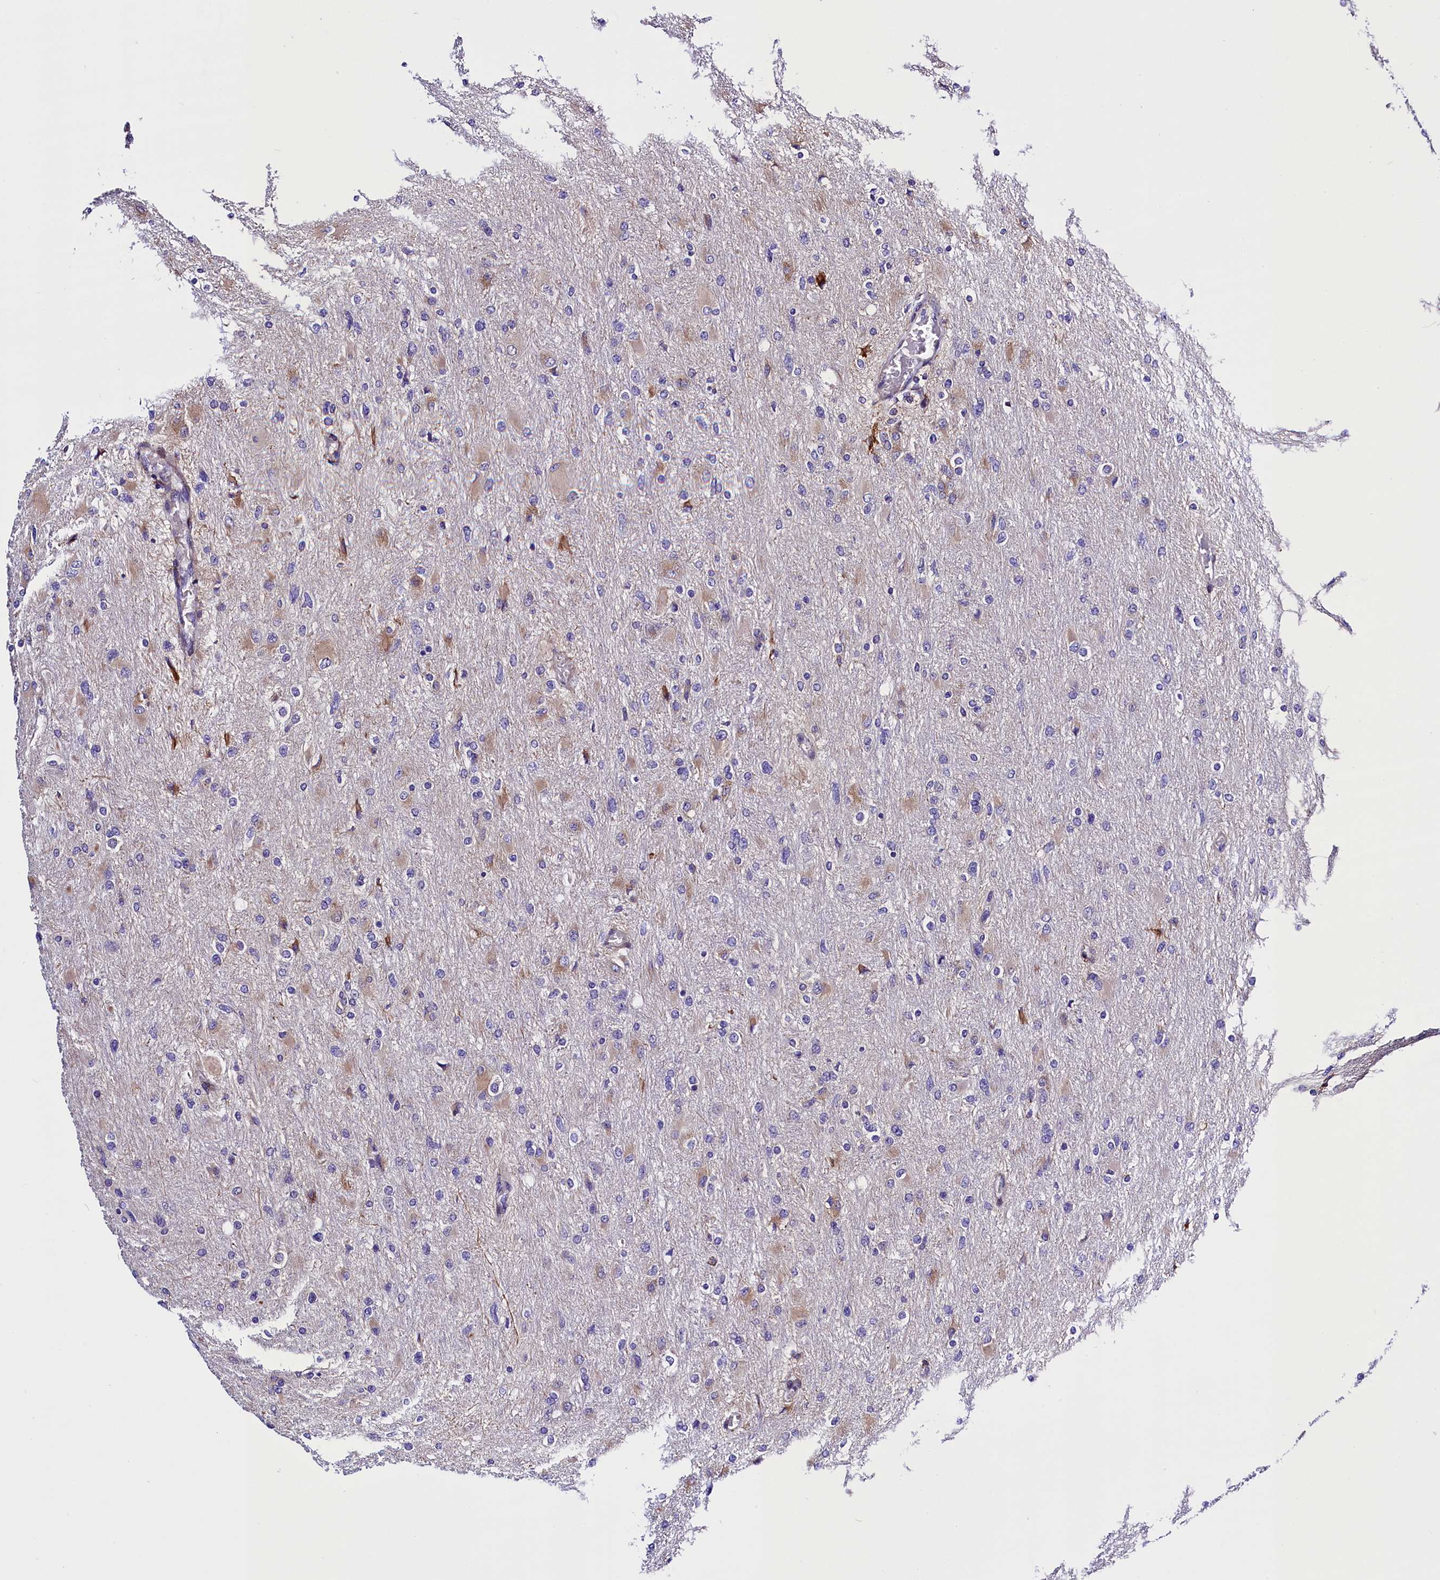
{"staining": {"intensity": "negative", "quantity": "none", "location": "none"}, "tissue": "glioma", "cell_type": "Tumor cells", "image_type": "cancer", "snomed": [{"axis": "morphology", "description": "Glioma, malignant, High grade"}, {"axis": "topography", "description": "Cerebral cortex"}], "caption": "High magnification brightfield microscopy of malignant high-grade glioma stained with DAB (brown) and counterstained with hematoxylin (blue): tumor cells show no significant staining. The staining was performed using DAB (3,3'-diaminobenzidine) to visualize the protein expression in brown, while the nuclei were stained in blue with hematoxylin (Magnification: 20x).", "gene": "CMTR2", "patient": {"sex": "female", "age": 36}}